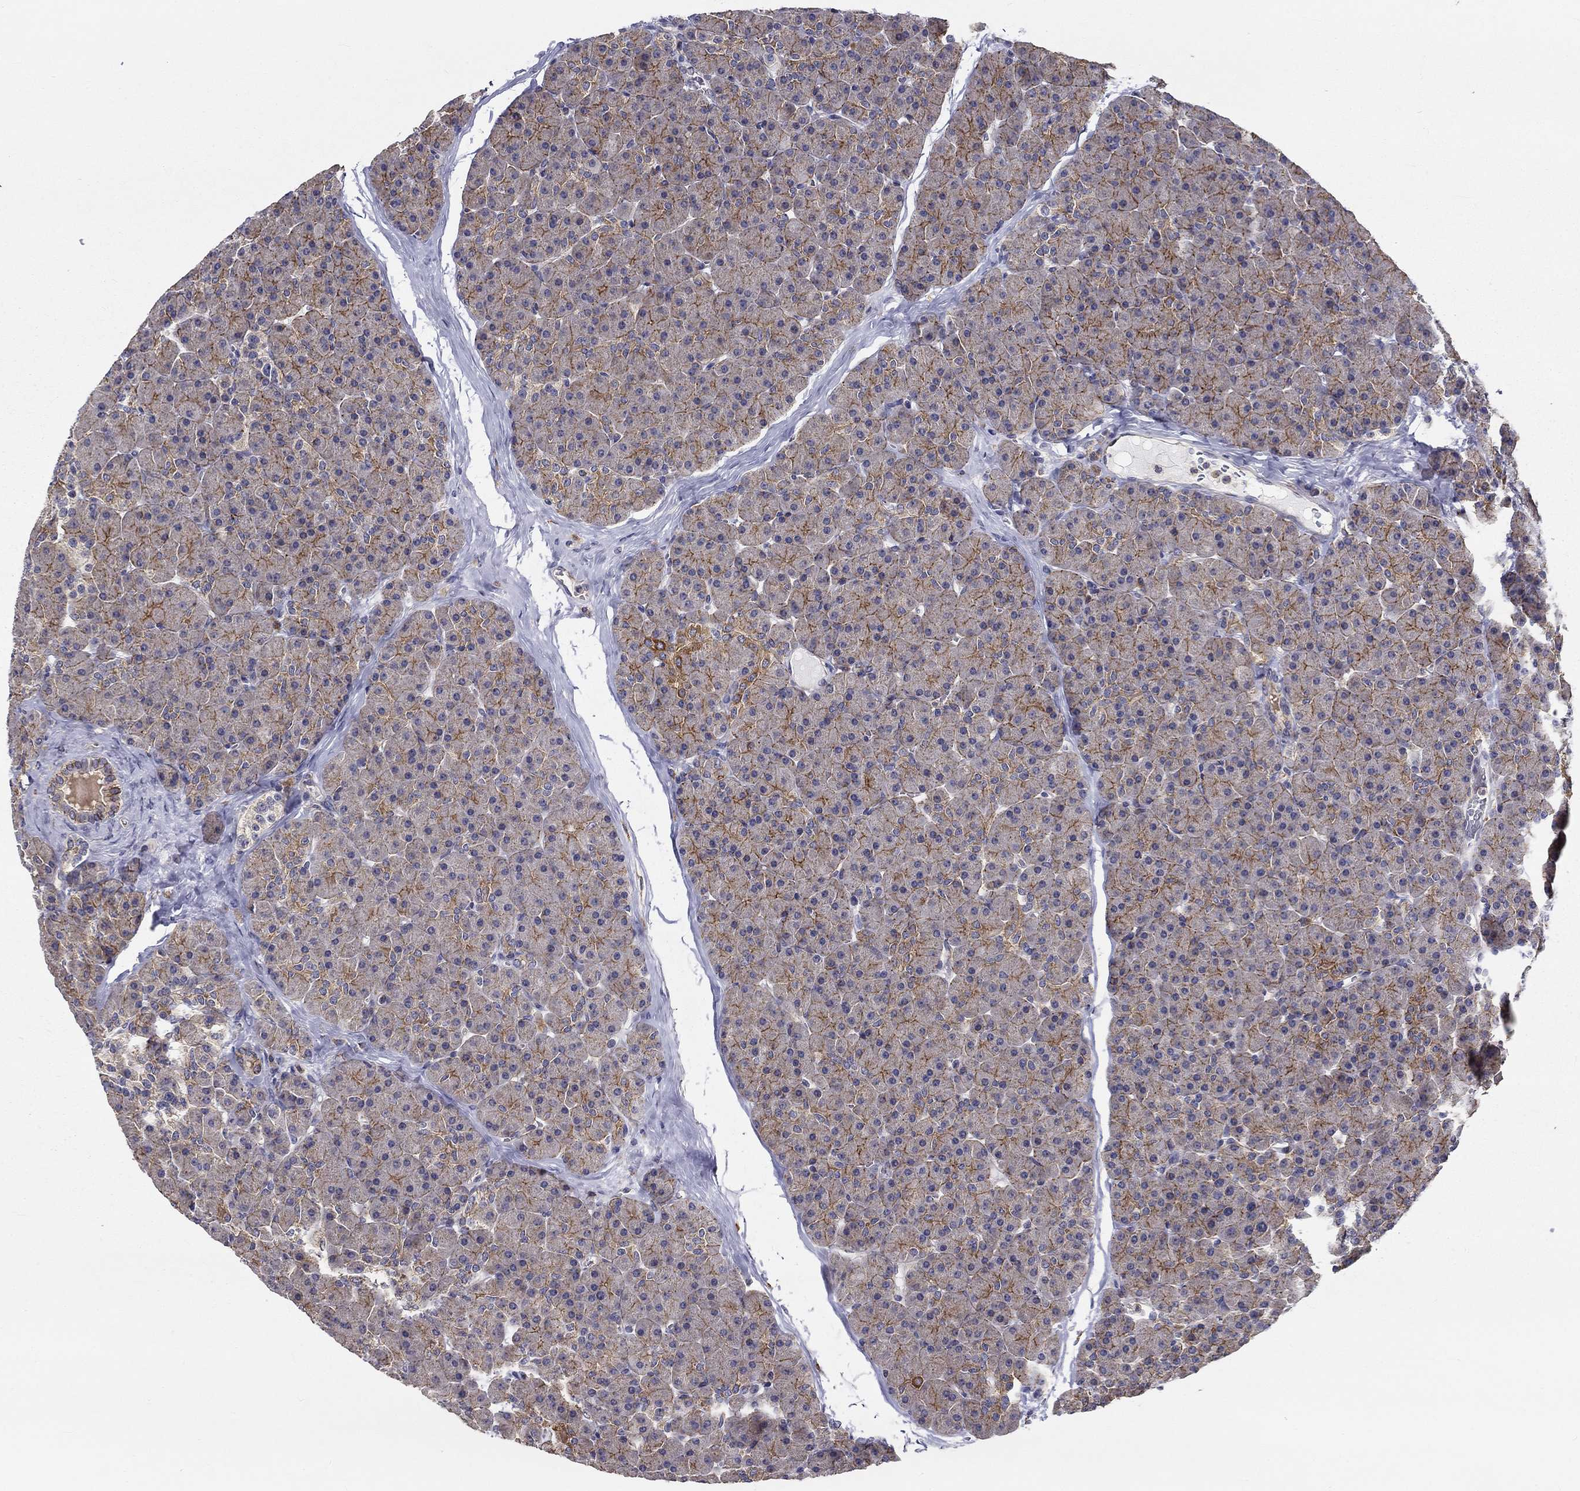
{"staining": {"intensity": "strong", "quantity": "25%-75%", "location": "cytoplasmic/membranous"}, "tissue": "pancreas", "cell_type": "Exocrine glandular cells", "image_type": "normal", "snomed": [{"axis": "morphology", "description": "Normal tissue, NOS"}, {"axis": "topography", "description": "Pancreas"}], "caption": "Immunohistochemistry (IHC) micrograph of benign pancreas stained for a protein (brown), which shows high levels of strong cytoplasmic/membranous staining in approximately 25%-75% of exocrine glandular cells.", "gene": "ALDH4A1", "patient": {"sex": "female", "age": 44}}